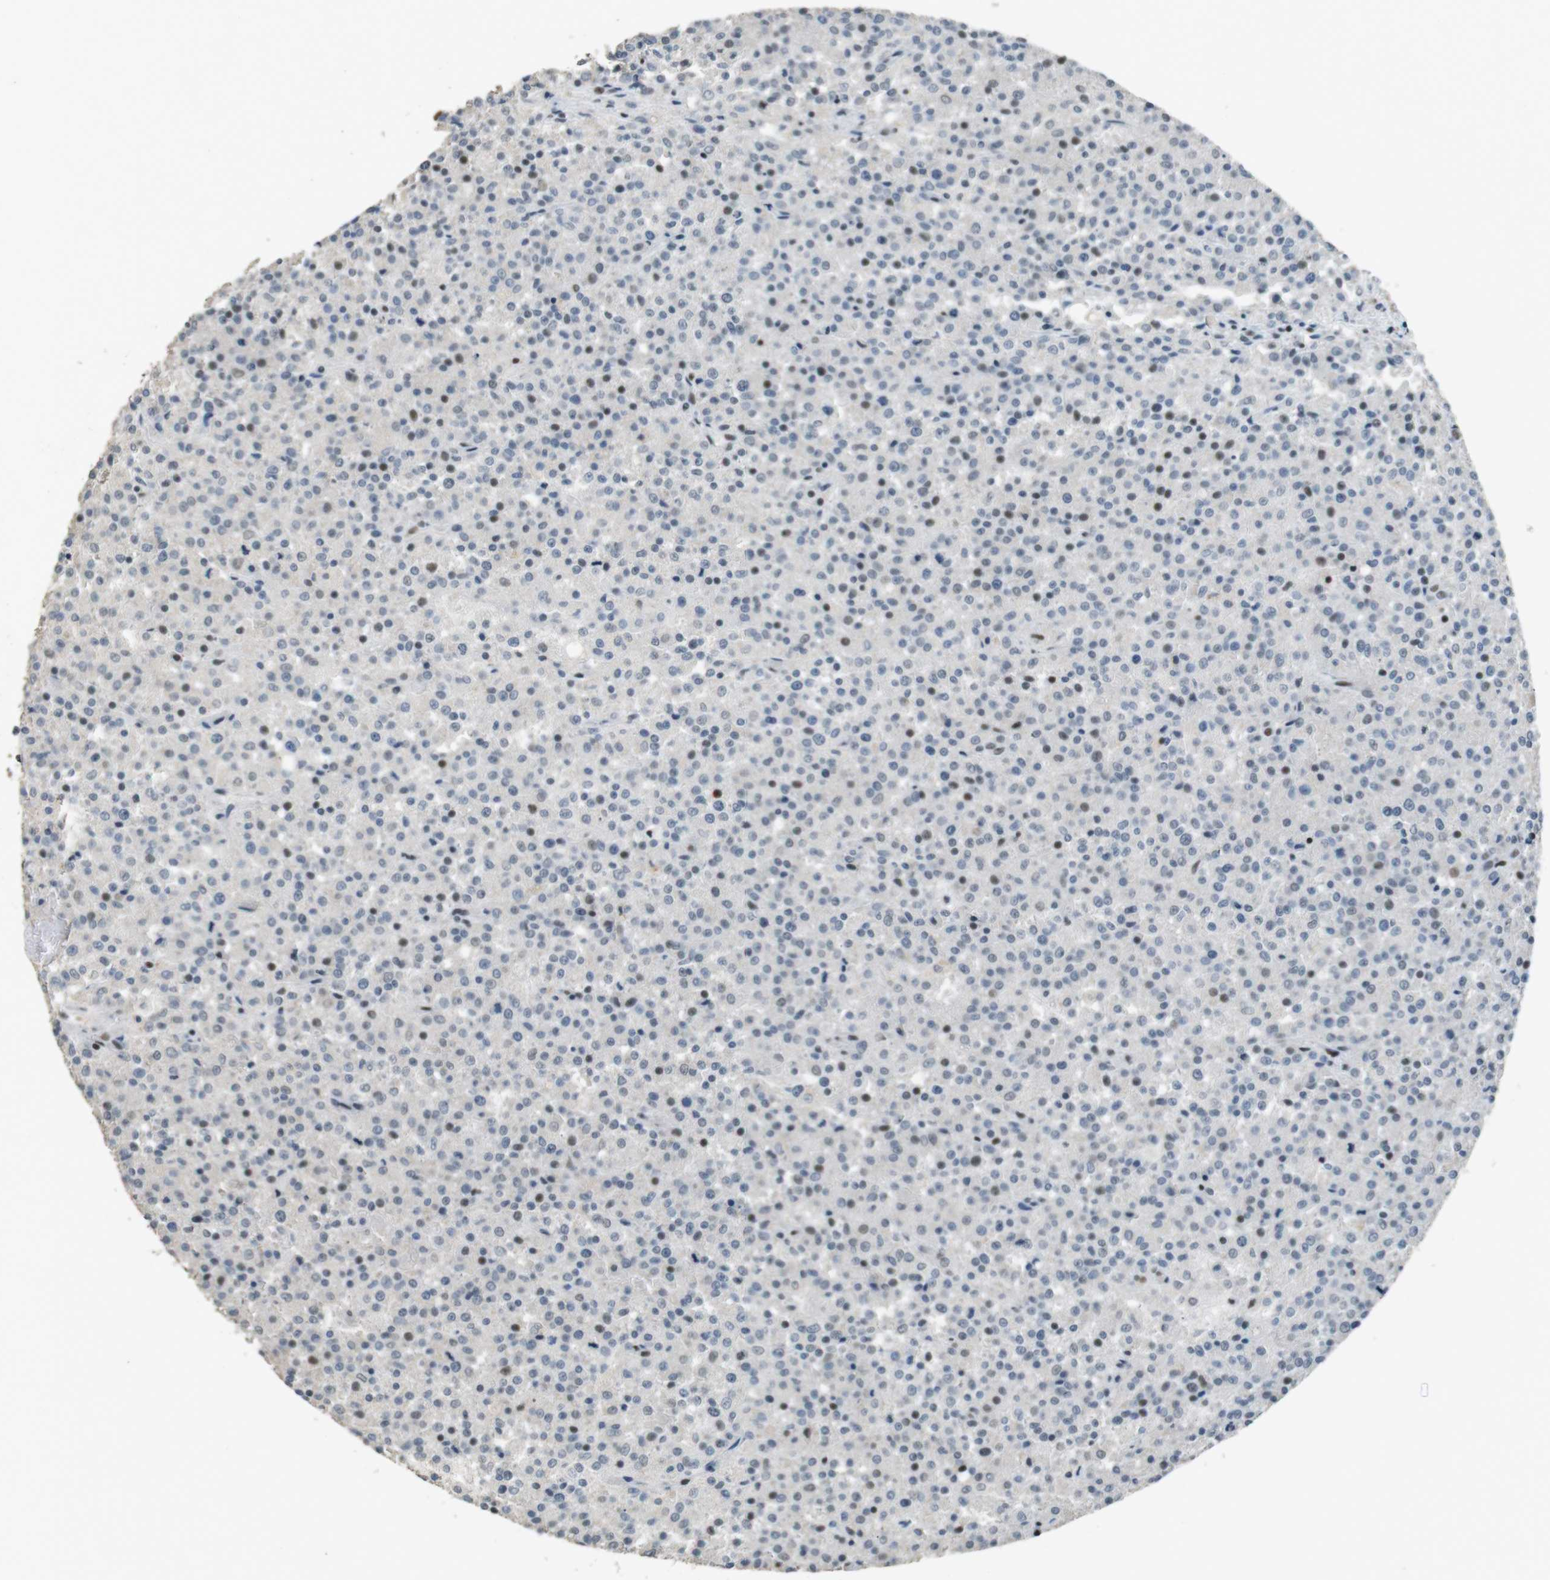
{"staining": {"intensity": "weak", "quantity": "<25%", "location": "nuclear"}, "tissue": "testis cancer", "cell_type": "Tumor cells", "image_type": "cancer", "snomed": [{"axis": "morphology", "description": "Seminoma, NOS"}, {"axis": "topography", "description": "Testis"}], "caption": "A histopathology image of testis seminoma stained for a protein shows no brown staining in tumor cells.", "gene": "CSNK2B", "patient": {"sex": "male", "age": 59}}